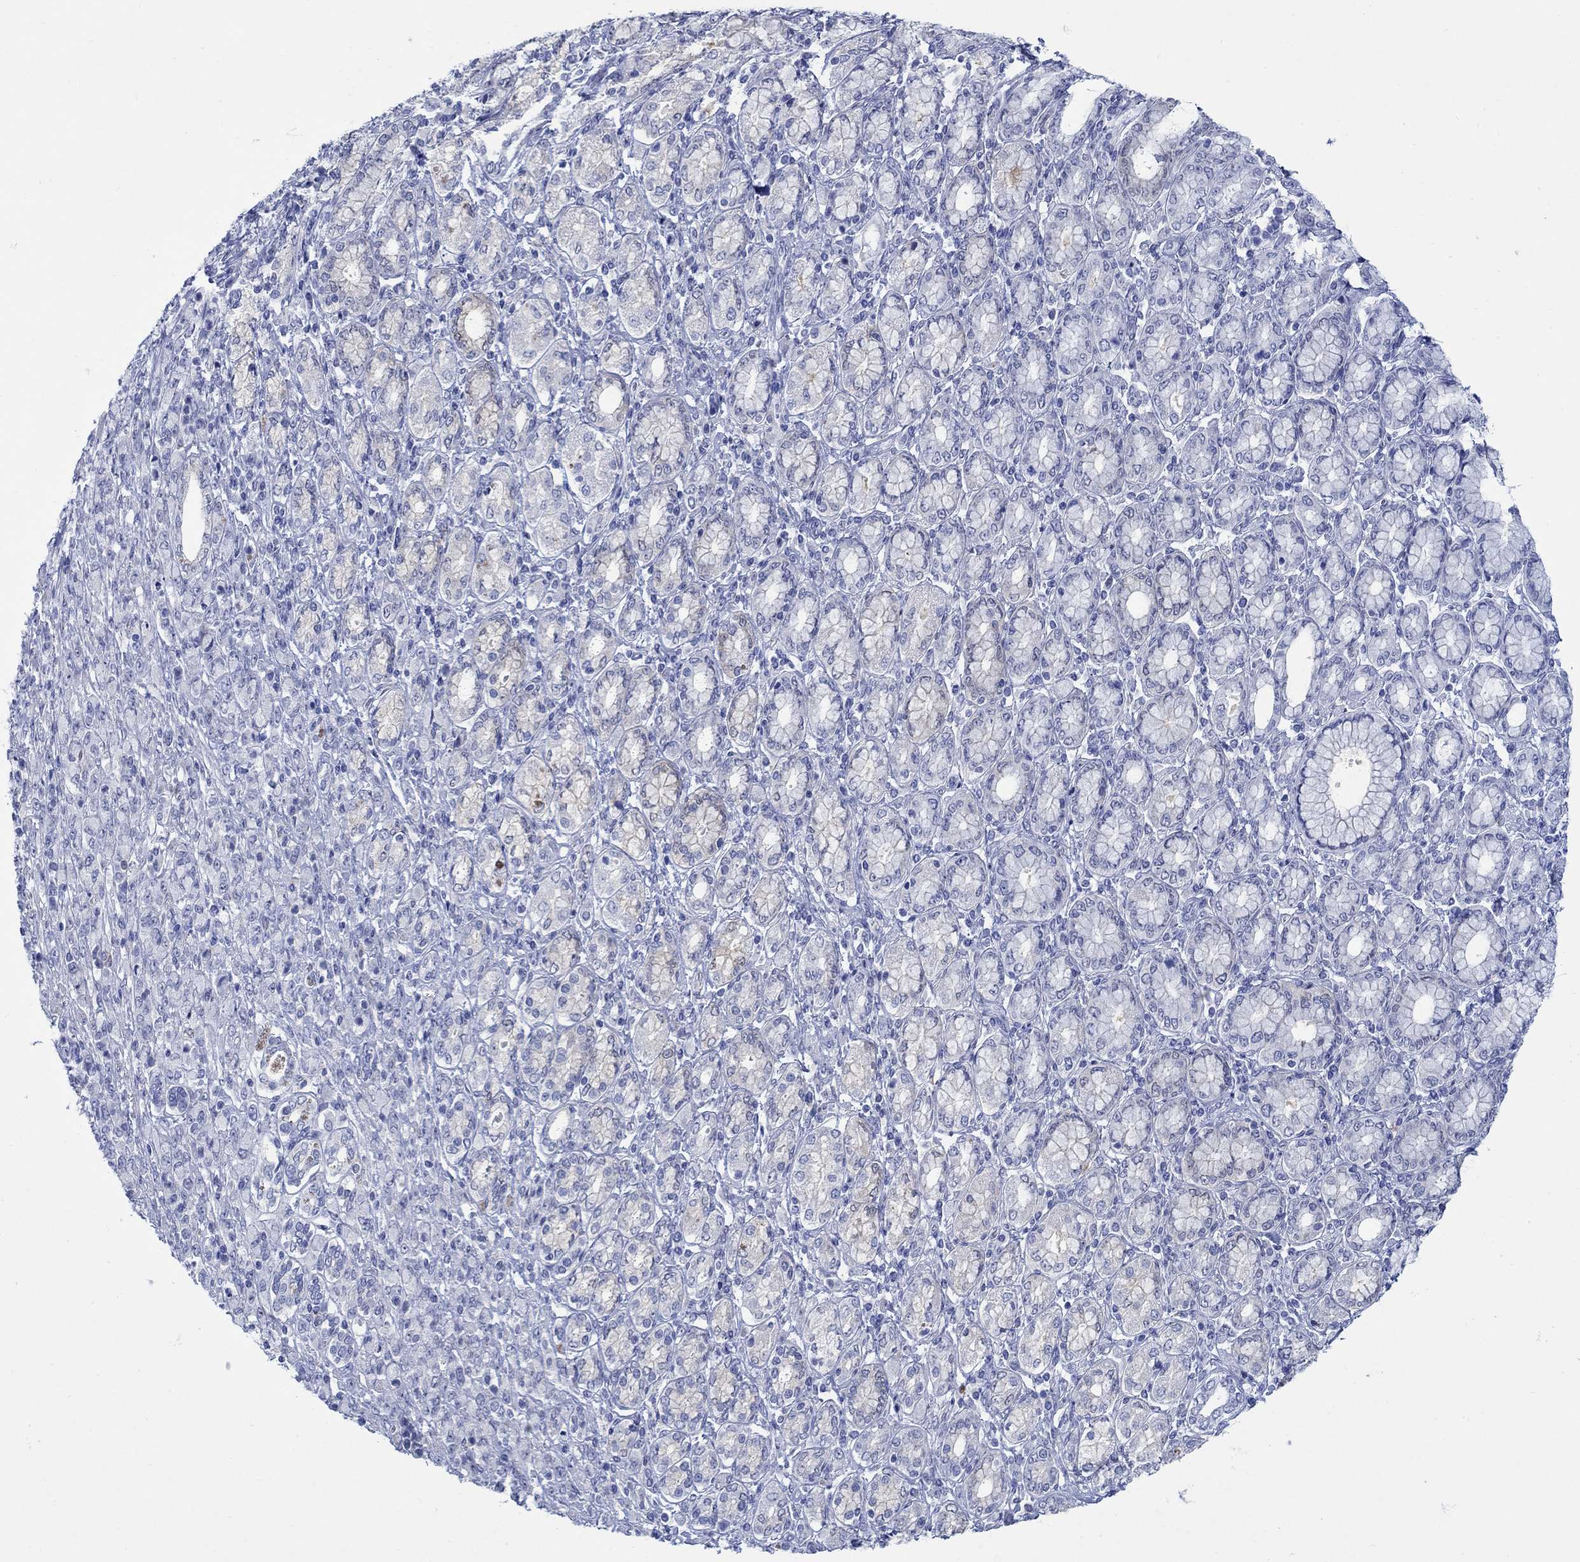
{"staining": {"intensity": "negative", "quantity": "none", "location": "none"}, "tissue": "stomach cancer", "cell_type": "Tumor cells", "image_type": "cancer", "snomed": [{"axis": "morphology", "description": "Normal tissue, NOS"}, {"axis": "morphology", "description": "Adenocarcinoma, NOS"}, {"axis": "topography", "description": "Stomach"}], "caption": "An image of adenocarcinoma (stomach) stained for a protein shows no brown staining in tumor cells.", "gene": "KSR2", "patient": {"sex": "female", "age": 79}}